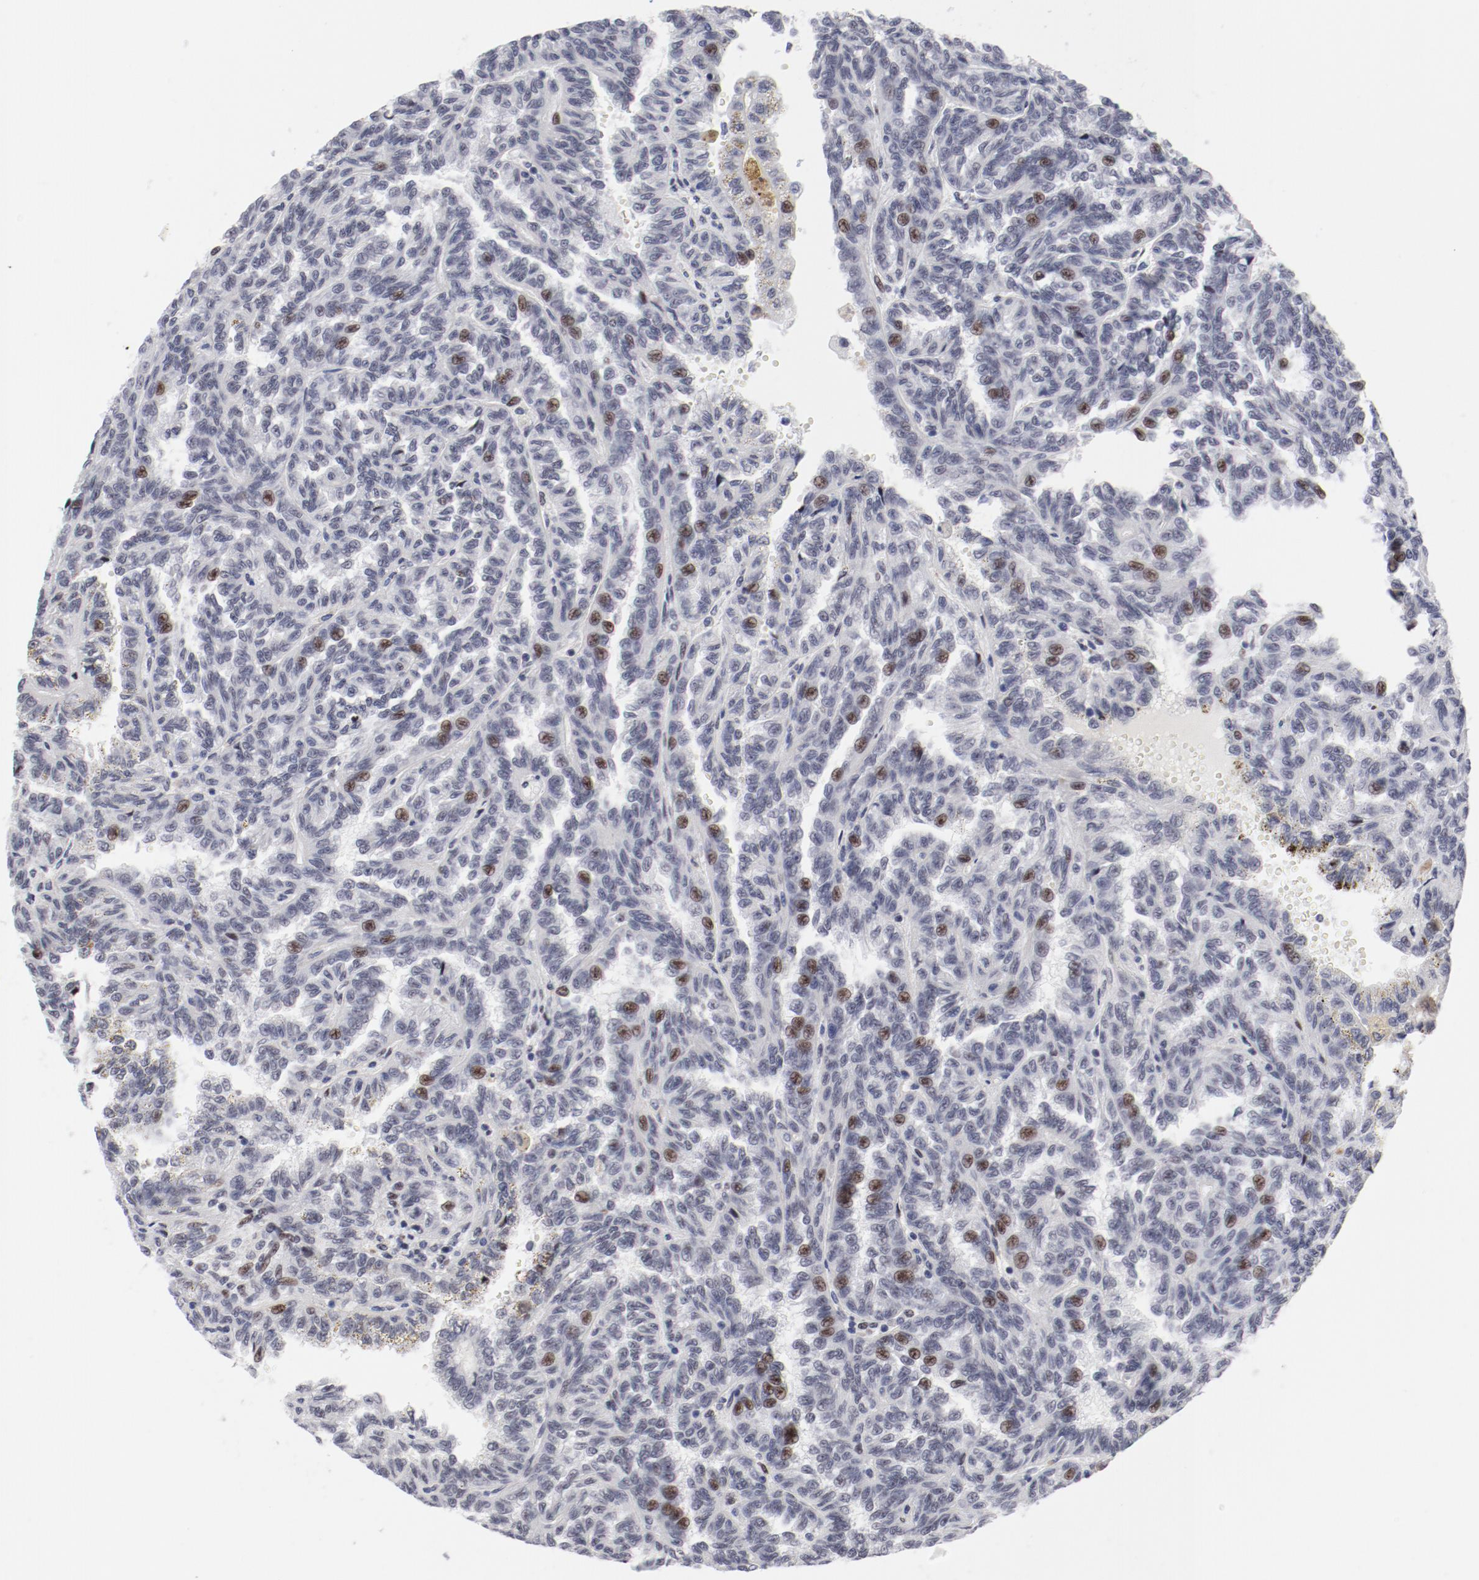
{"staining": {"intensity": "moderate", "quantity": "<25%", "location": "nuclear"}, "tissue": "renal cancer", "cell_type": "Tumor cells", "image_type": "cancer", "snomed": [{"axis": "morphology", "description": "Inflammation, NOS"}, {"axis": "morphology", "description": "Adenocarcinoma, NOS"}, {"axis": "topography", "description": "Kidney"}], "caption": "Renal cancer stained with IHC reveals moderate nuclear positivity in approximately <25% of tumor cells. (DAB IHC, brown staining for protein, blue staining for nuclei).", "gene": "FSCB", "patient": {"sex": "male", "age": 68}}